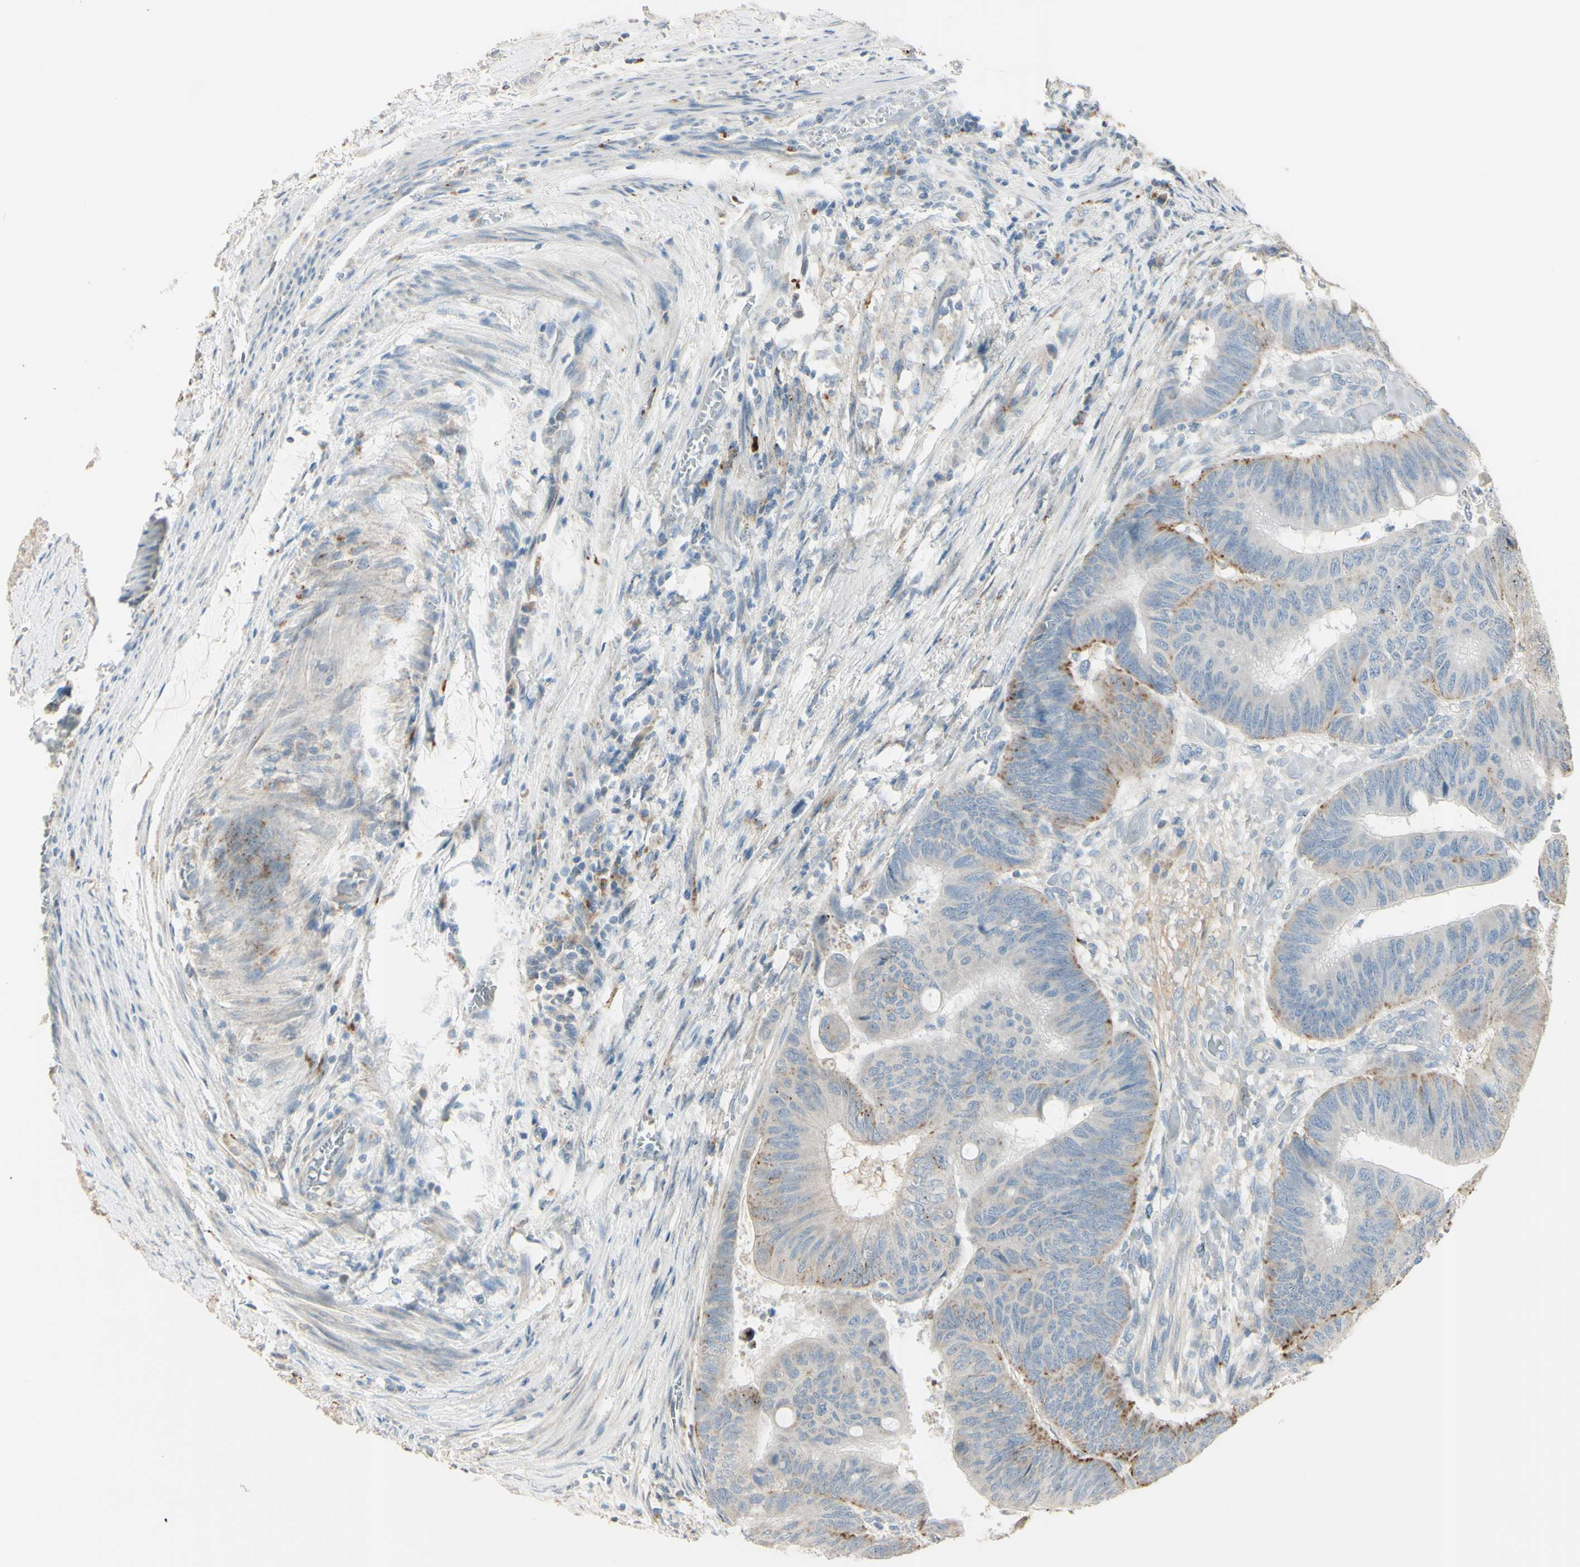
{"staining": {"intensity": "weak", "quantity": ">75%", "location": "cytoplasmic/membranous"}, "tissue": "colorectal cancer", "cell_type": "Tumor cells", "image_type": "cancer", "snomed": [{"axis": "morphology", "description": "Normal tissue, NOS"}, {"axis": "morphology", "description": "Adenocarcinoma, NOS"}, {"axis": "topography", "description": "Rectum"}, {"axis": "topography", "description": "Peripheral nerve tissue"}], "caption": "Protein analysis of adenocarcinoma (colorectal) tissue demonstrates weak cytoplasmic/membranous expression in approximately >75% of tumor cells.", "gene": "ANGPTL1", "patient": {"sex": "male", "age": 92}}